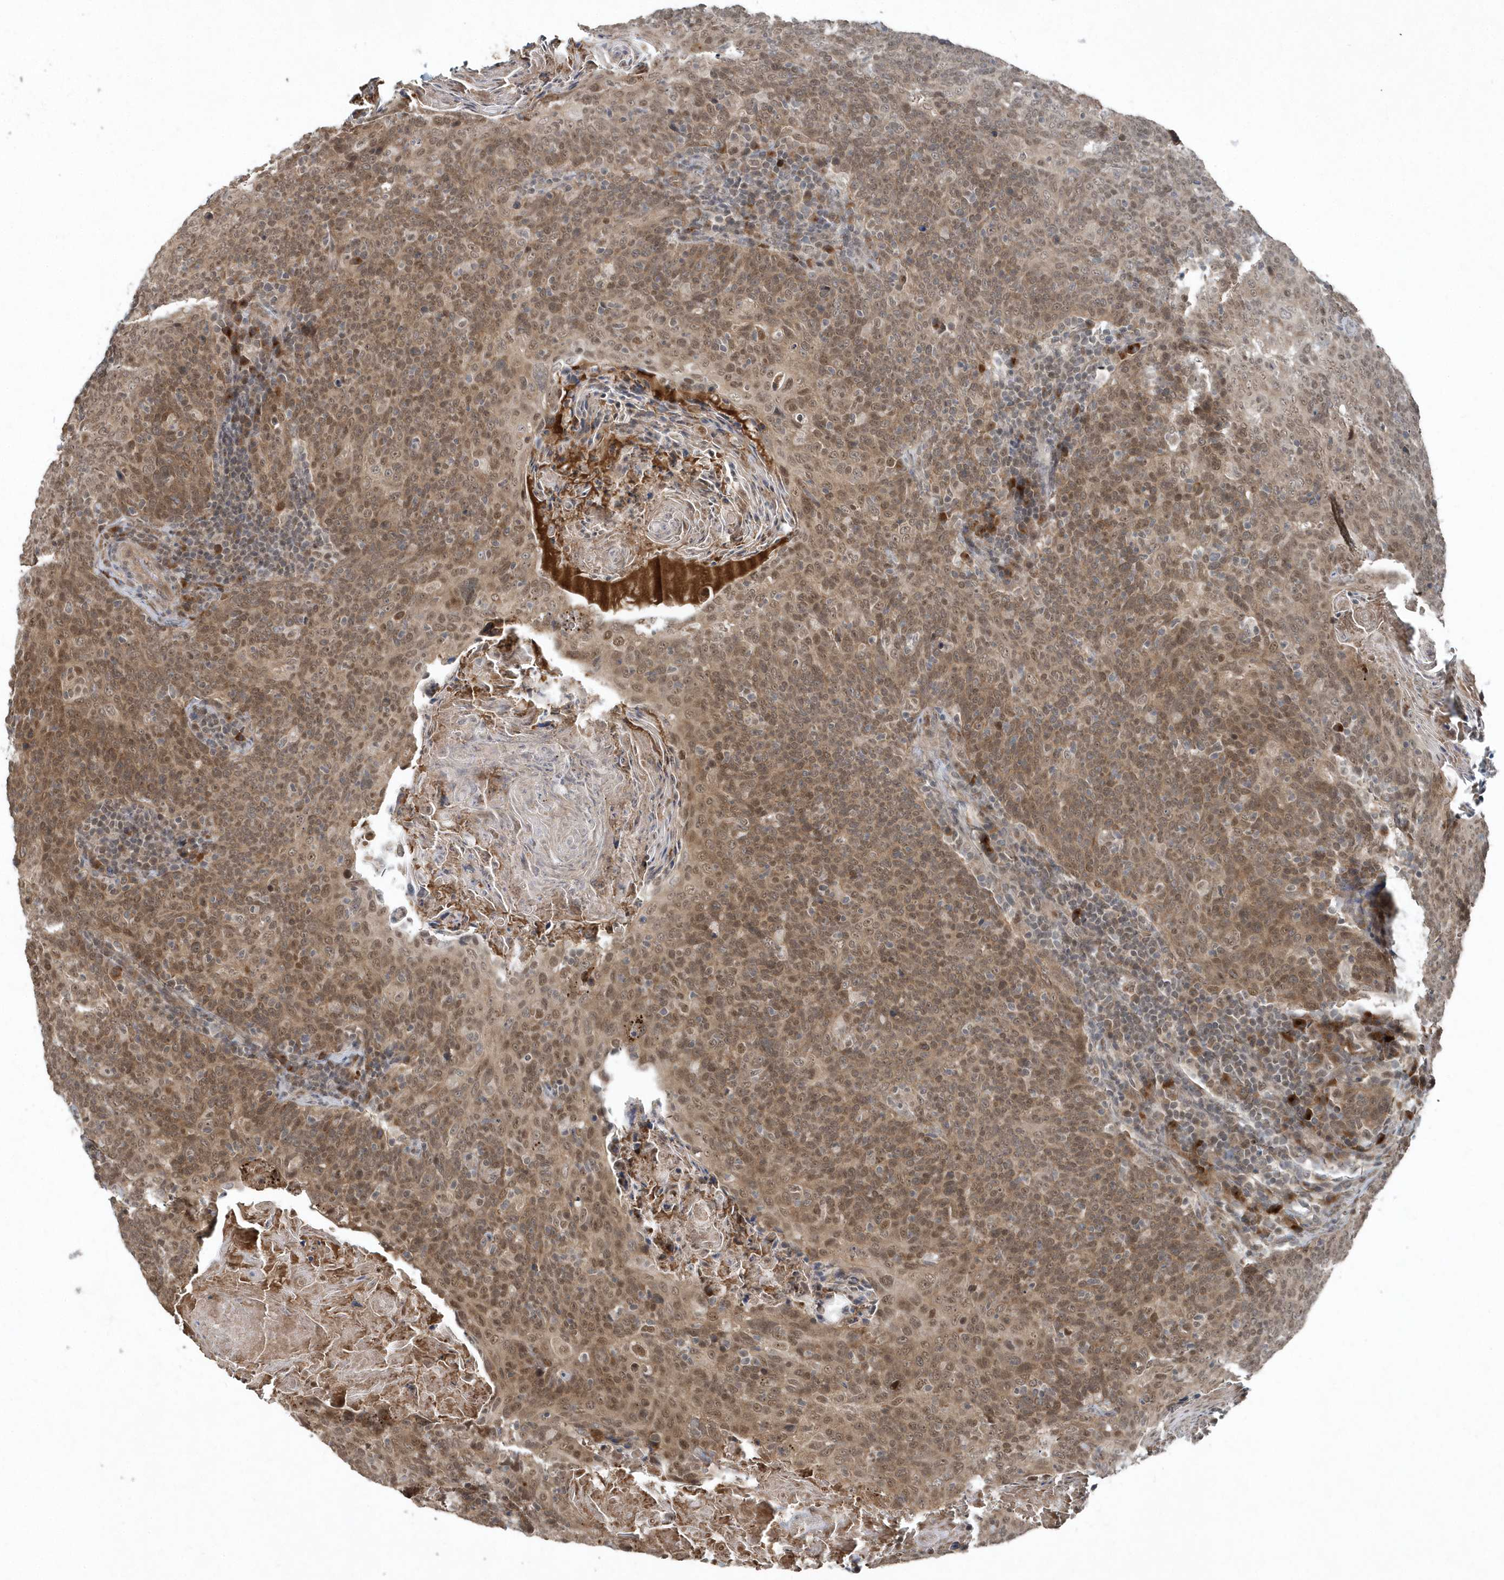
{"staining": {"intensity": "moderate", "quantity": ">75%", "location": "cytoplasmic/membranous,nuclear"}, "tissue": "head and neck cancer", "cell_type": "Tumor cells", "image_type": "cancer", "snomed": [{"axis": "morphology", "description": "Squamous cell carcinoma, NOS"}, {"axis": "morphology", "description": "Squamous cell carcinoma, metastatic, NOS"}, {"axis": "topography", "description": "Lymph node"}, {"axis": "topography", "description": "Head-Neck"}], "caption": "IHC staining of head and neck squamous cell carcinoma, which reveals medium levels of moderate cytoplasmic/membranous and nuclear expression in about >75% of tumor cells indicating moderate cytoplasmic/membranous and nuclear protein expression. The staining was performed using DAB (brown) for protein detection and nuclei were counterstained in hematoxylin (blue).", "gene": "QTRT2", "patient": {"sex": "male", "age": 62}}